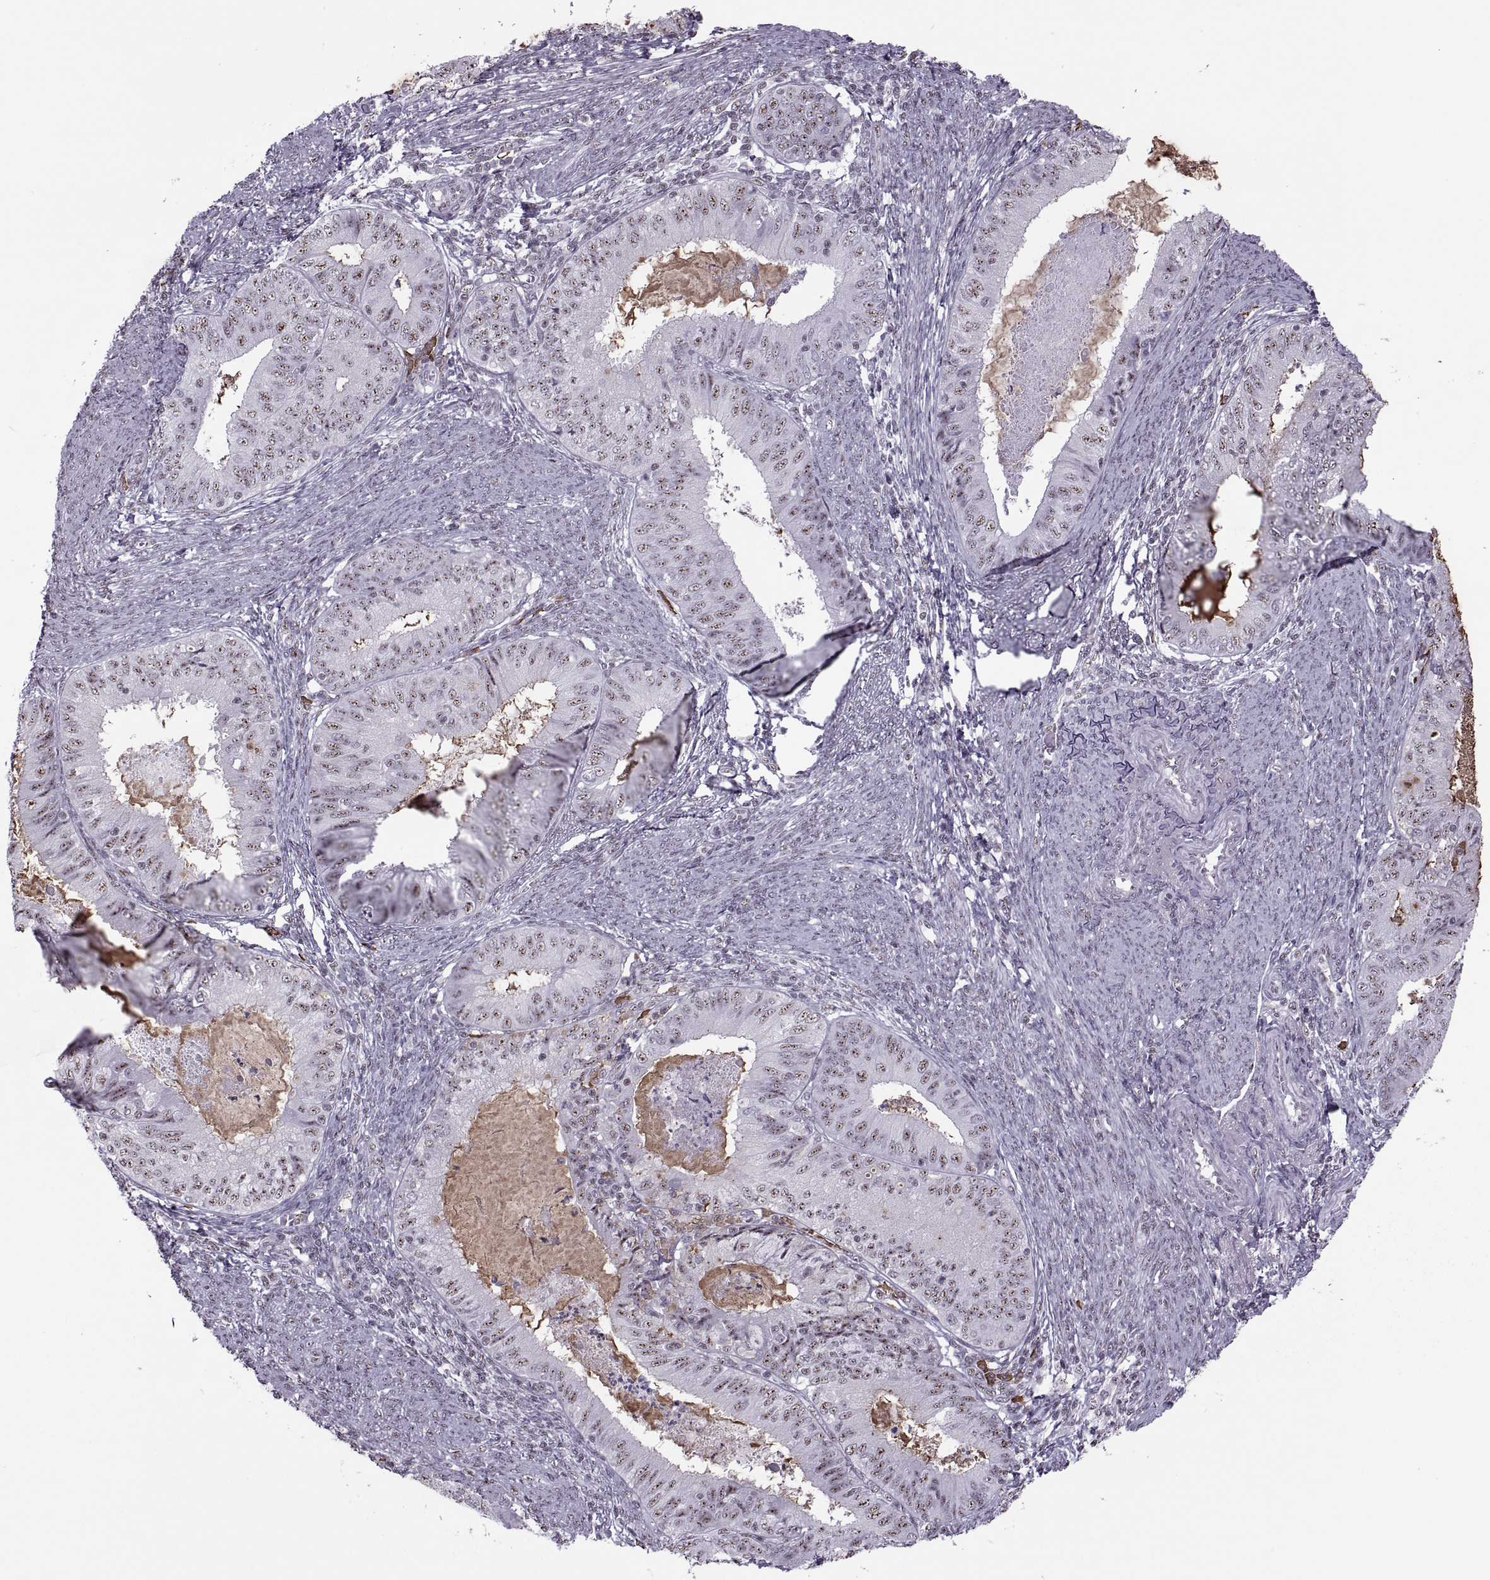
{"staining": {"intensity": "weak", "quantity": ">75%", "location": "nuclear"}, "tissue": "endometrial cancer", "cell_type": "Tumor cells", "image_type": "cancer", "snomed": [{"axis": "morphology", "description": "Adenocarcinoma, NOS"}, {"axis": "topography", "description": "Endometrium"}], "caption": "Tumor cells display low levels of weak nuclear expression in about >75% of cells in human endometrial adenocarcinoma.", "gene": "MAGEA4", "patient": {"sex": "female", "age": 57}}